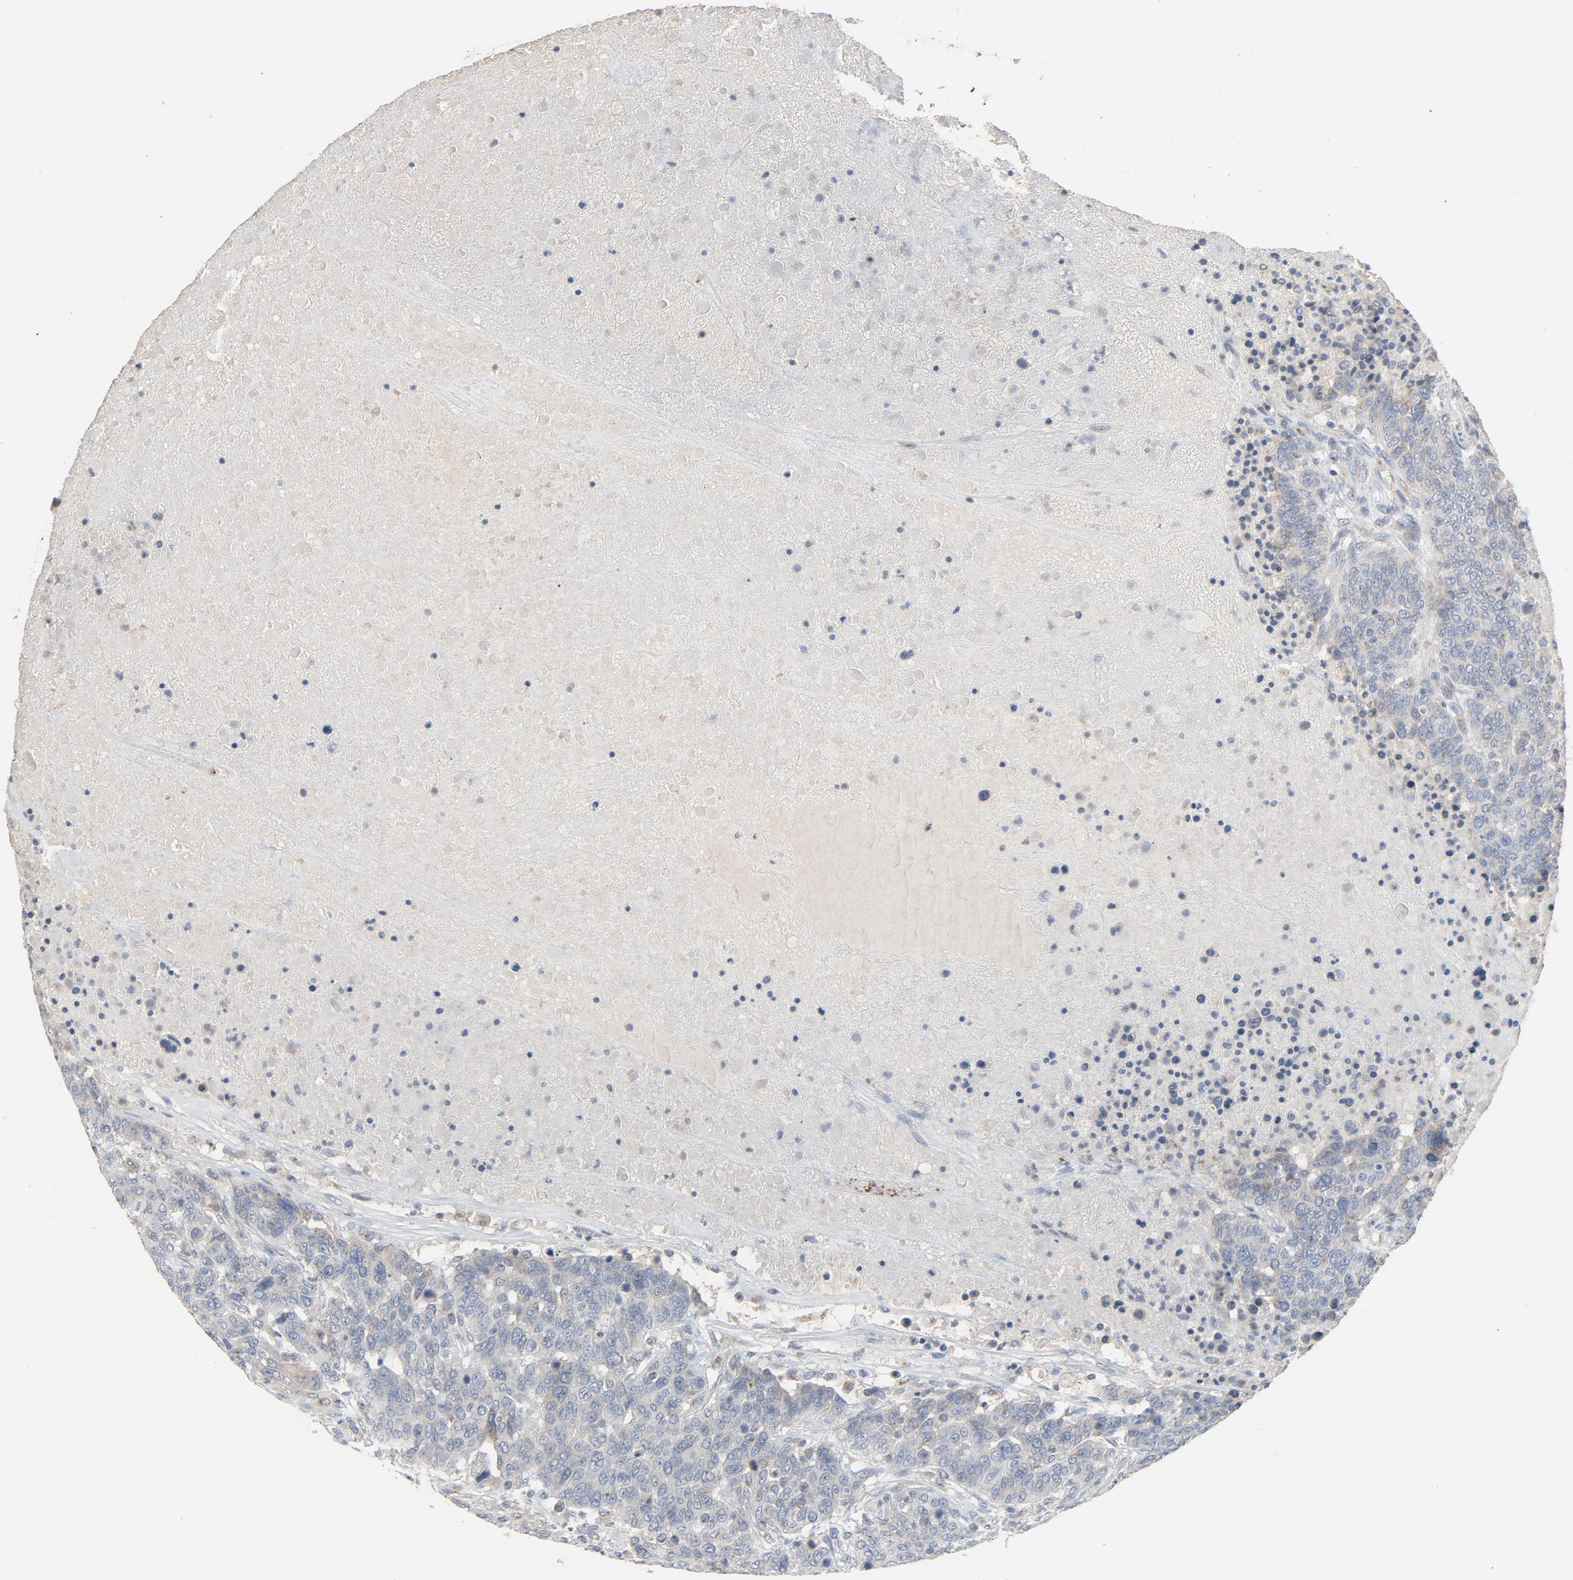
{"staining": {"intensity": "negative", "quantity": "none", "location": "none"}, "tissue": "breast cancer", "cell_type": "Tumor cells", "image_type": "cancer", "snomed": [{"axis": "morphology", "description": "Normal tissue, NOS"}, {"axis": "morphology", "description": "Duct carcinoma"}, {"axis": "topography", "description": "Breast"}], "caption": "The image displays no significant positivity in tumor cells of invasive ductal carcinoma (breast).", "gene": "LMAN2", "patient": {"sex": "female", "age": 49}}